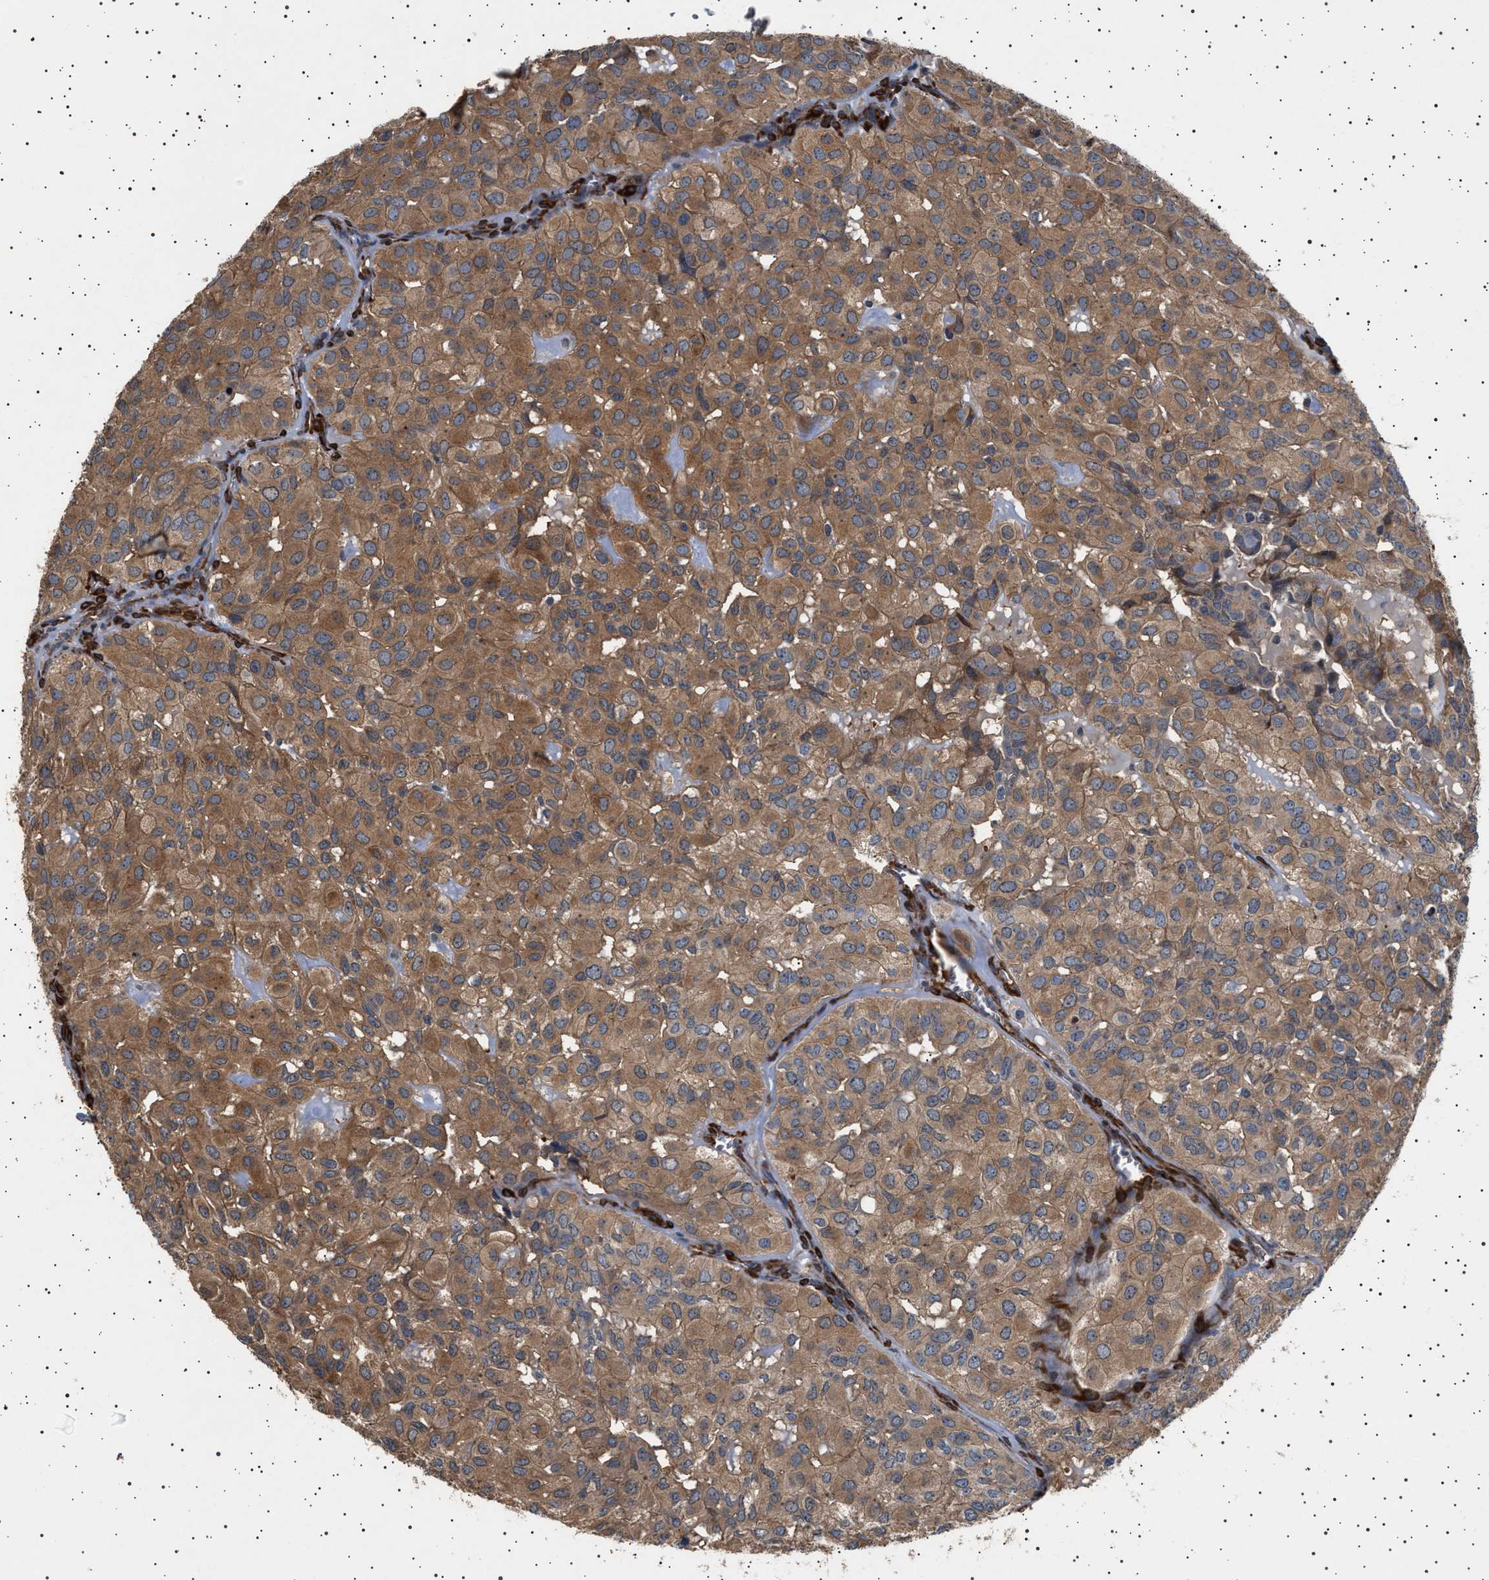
{"staining": {"intensity": "moderate", "quantity": ">75%", "location": "cytoplasmic/membranous"}, "tissue": "head and neck cancer", "cell_type": "Tumor cells", "image_type": "cancer", "snomed": [{"axis": "morphology", "description": "Adenocarcinoma, NOS"}, {"axis": "topography", "description": "Salivary gland, NOS"}, {"axis": "topography", "description": "Head-Neck"}], "caption": "Adenocarcinoma (head and neck) stained for a protein shows moderate cytoplasmic/membranous positivity in tumor cells. Using DAB (3,3'-diaminobenzidine) (brown) and hematoxylin (blue) stains, captured at high magnification using brightfield microscopy.", "gene": "GUCY1B1", "patient": {"sex": "female", "age": 76}}